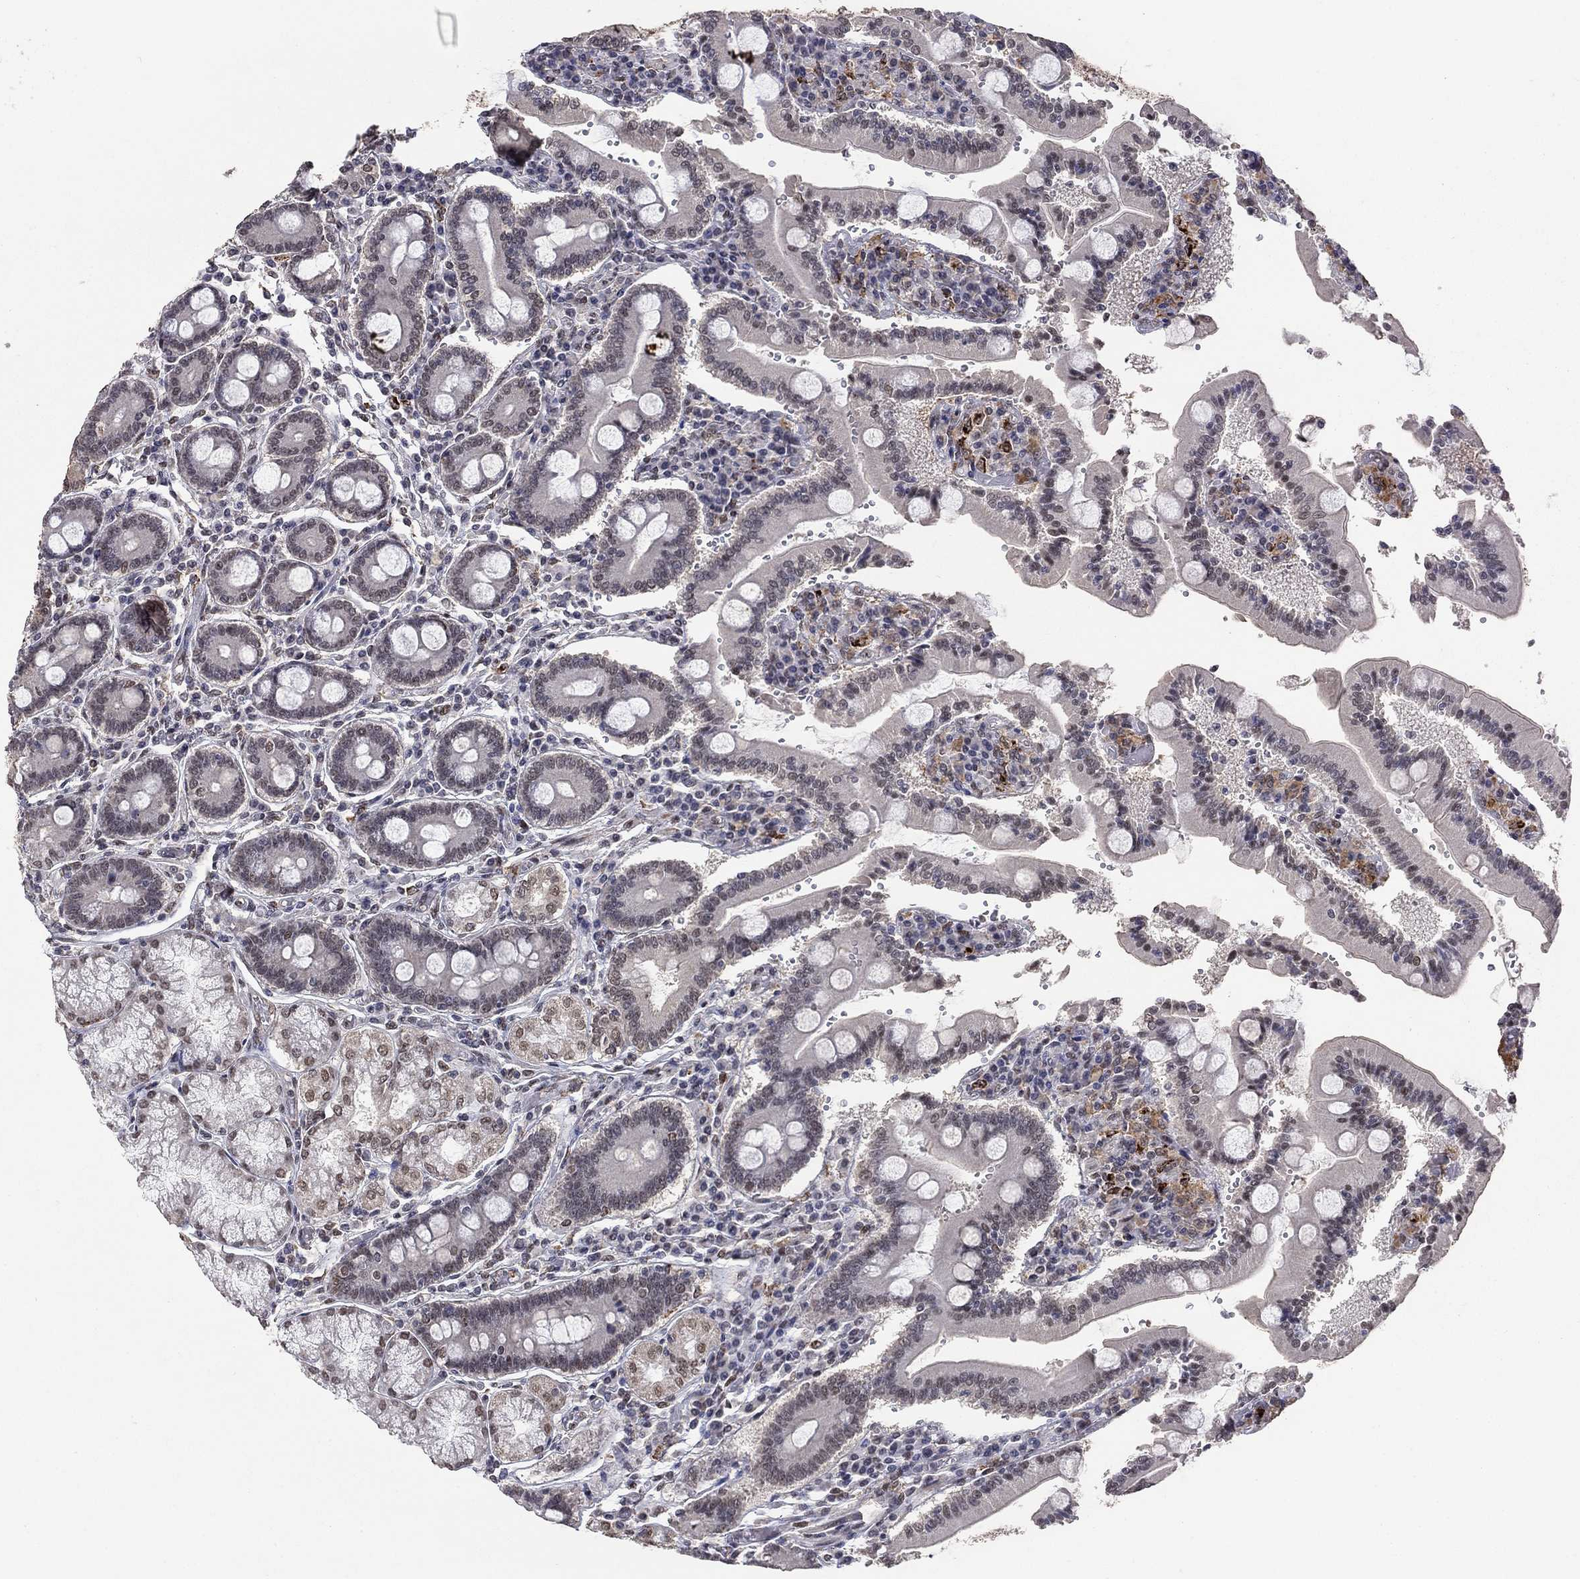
{"staining": {"intensity": "weak", "quantity": "<25%", "location": "nuclear"}, "tissue": "duodenum", "cell_type": "Glandular cells", "image_type": "normal", "snomed": [{"axis": "morphology", "description": "Normal tissue, NOS"}, {"axis": "topography", "description": "Duodenum"}], "caption": "This photomicrograph is of benign duodenum stained with immunohistochemistry (IHC) to label a protein in brown with the nuclei are counter-stained blue. There is no expression in glandular cells.", "gene": "GRIA3", "patient": {"sex": "female", "age": 62}}